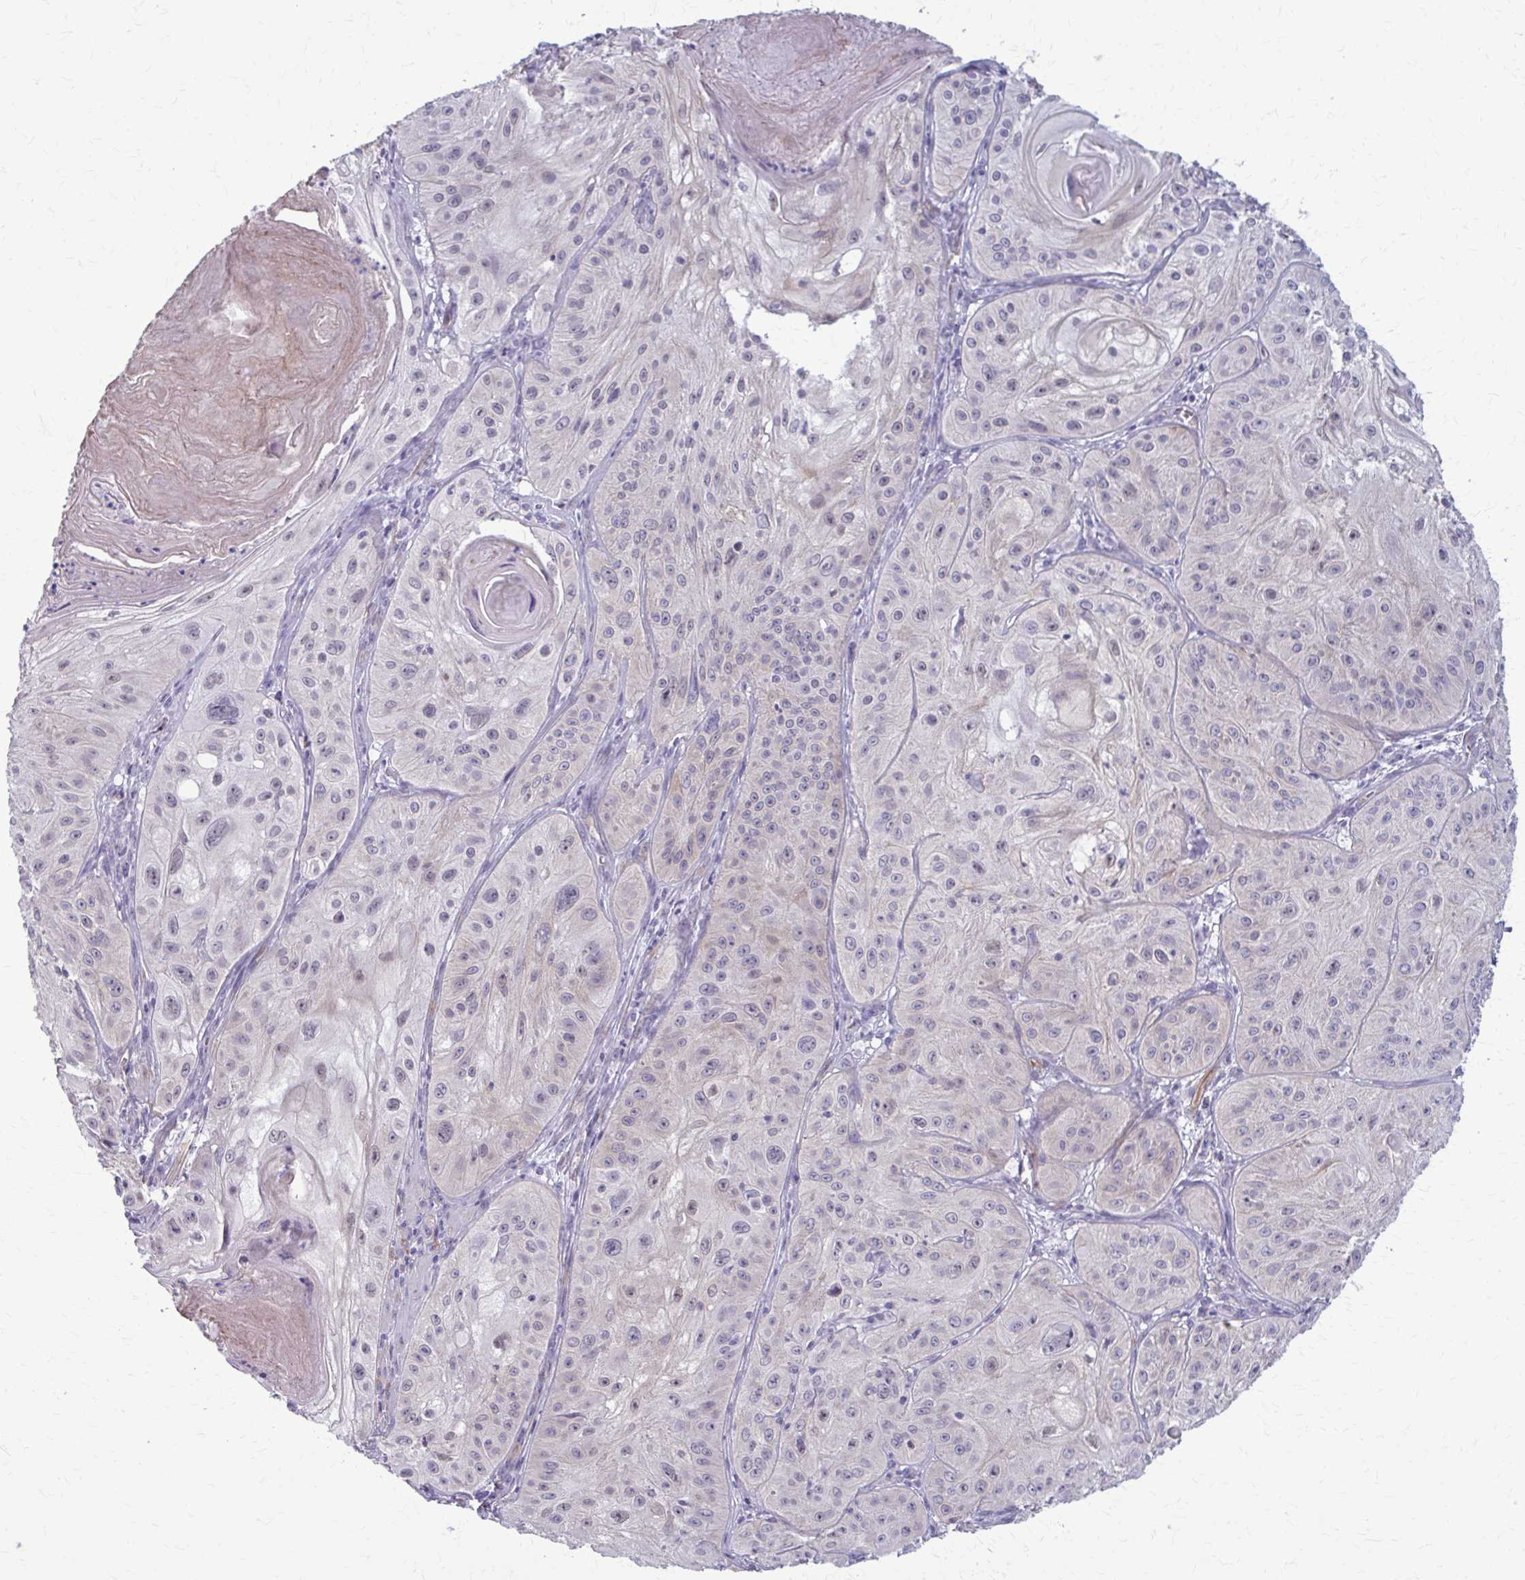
{"staining": {"intensity": "negative", "quantity": "none", "location": "none"}, "tissue": "skin cancer", "cell_type": "Tumor cells", "image_type": "cancer", "snomed": [{"axis": "morphology", "description": "Squamous cell carcinoma, NOS"}, {"axis": "topography", "description": "Skin"}], "caption": "Micrograph shows no significant protein positivity in tumor cells of squamous cell carcinoma (skin).", "gene": "NUMBL", "patient": {"sex": "male", "age": 85}}